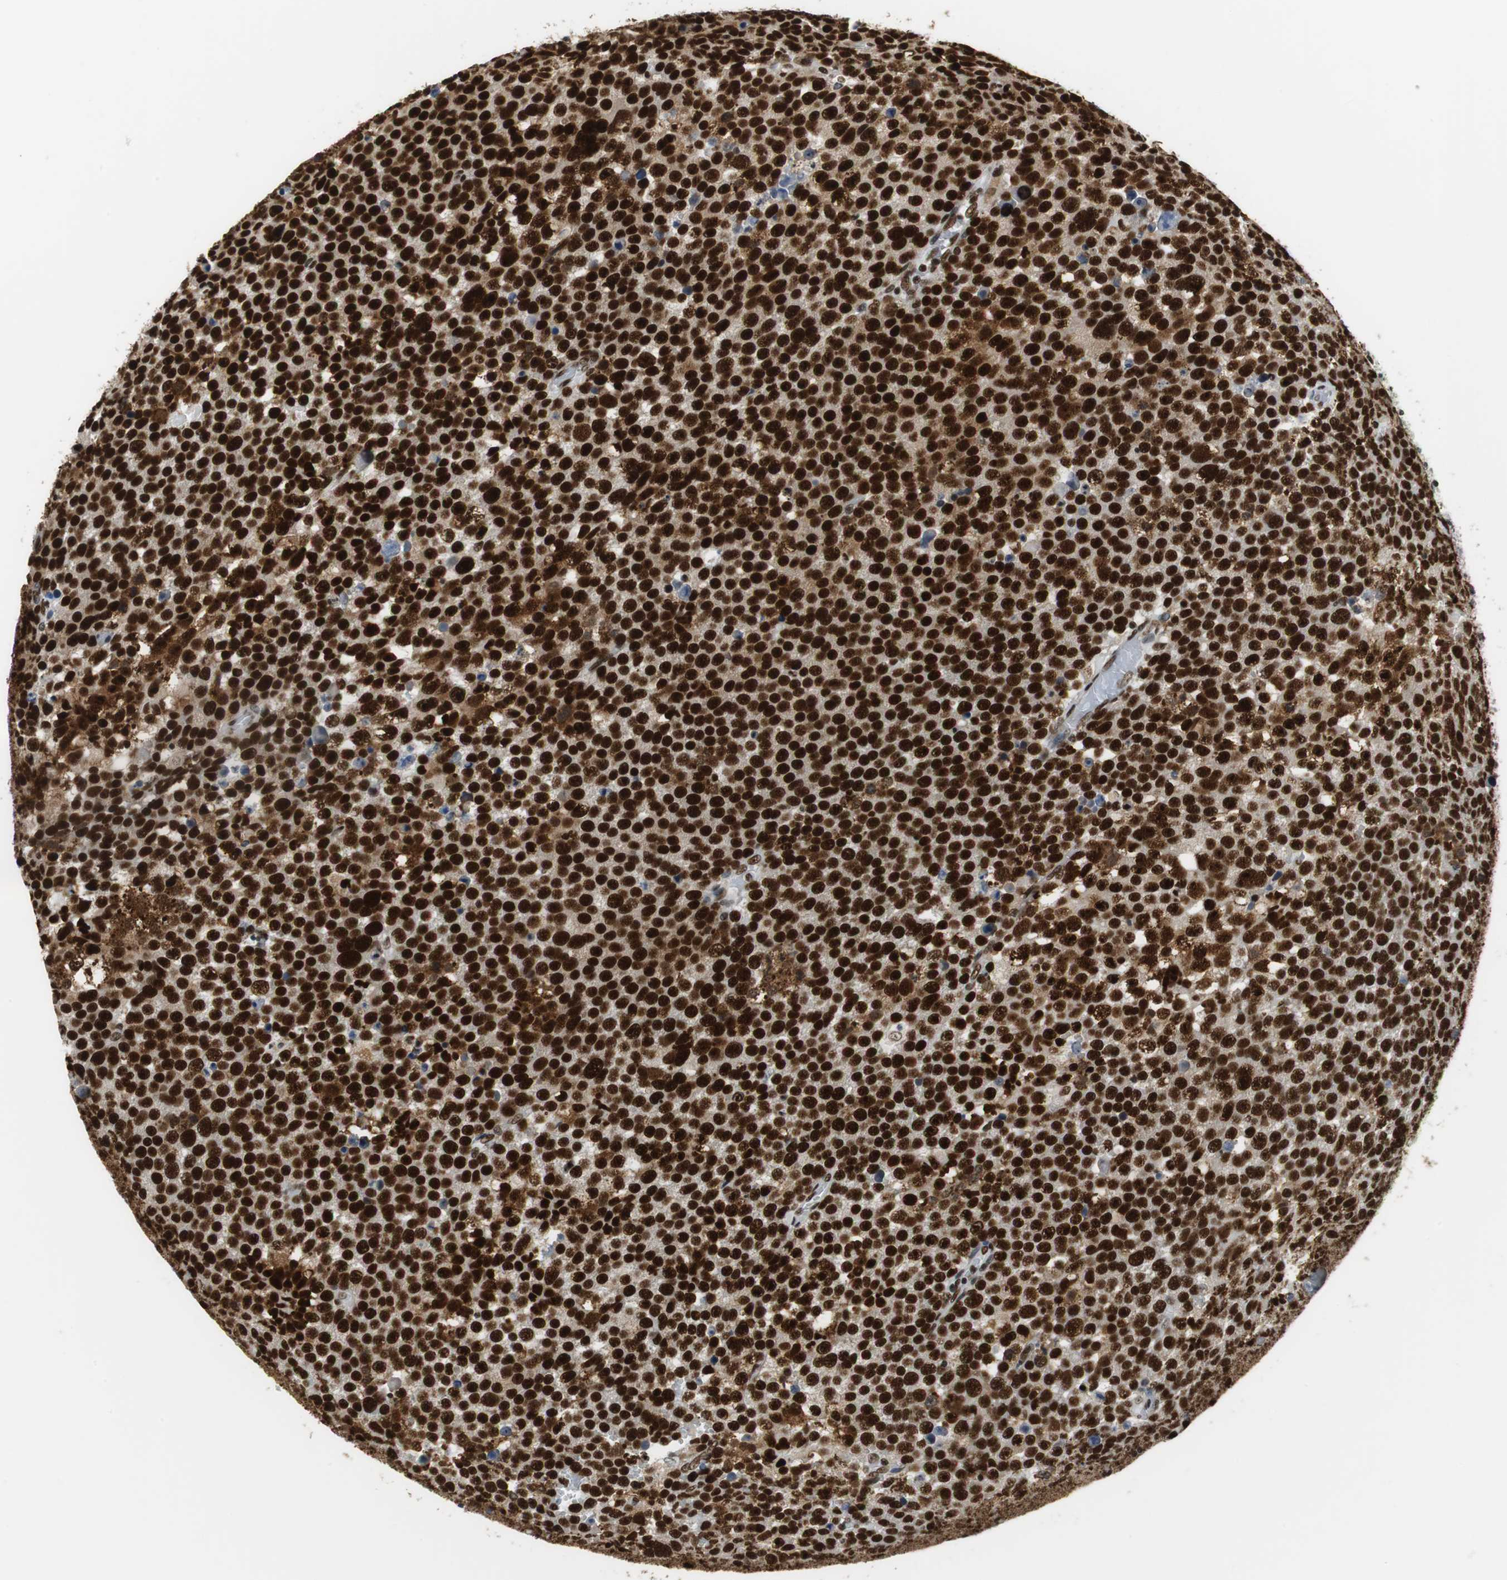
{"staining": {"intensity": "strong", "quantity": ">75%", "location": "cytoplasmic/membranous,nuclear"}, "tissue": "testis cancer", "cell_type": "Tumor cells", "image_type": "cancer", "snomed": [{"axis": "morphology", "description": "Seminoma, NOS"}, {"axis": "topography", "description": "Testis"}], "caption": "Strong cytoplasmic/membranous and nuclear expression for a protein is identified in about >75% of tumor cells of testis cancer (seminoma) using IHC.", "gene": "PRKDC", "patient": {"sex": "male", "age": 71}}